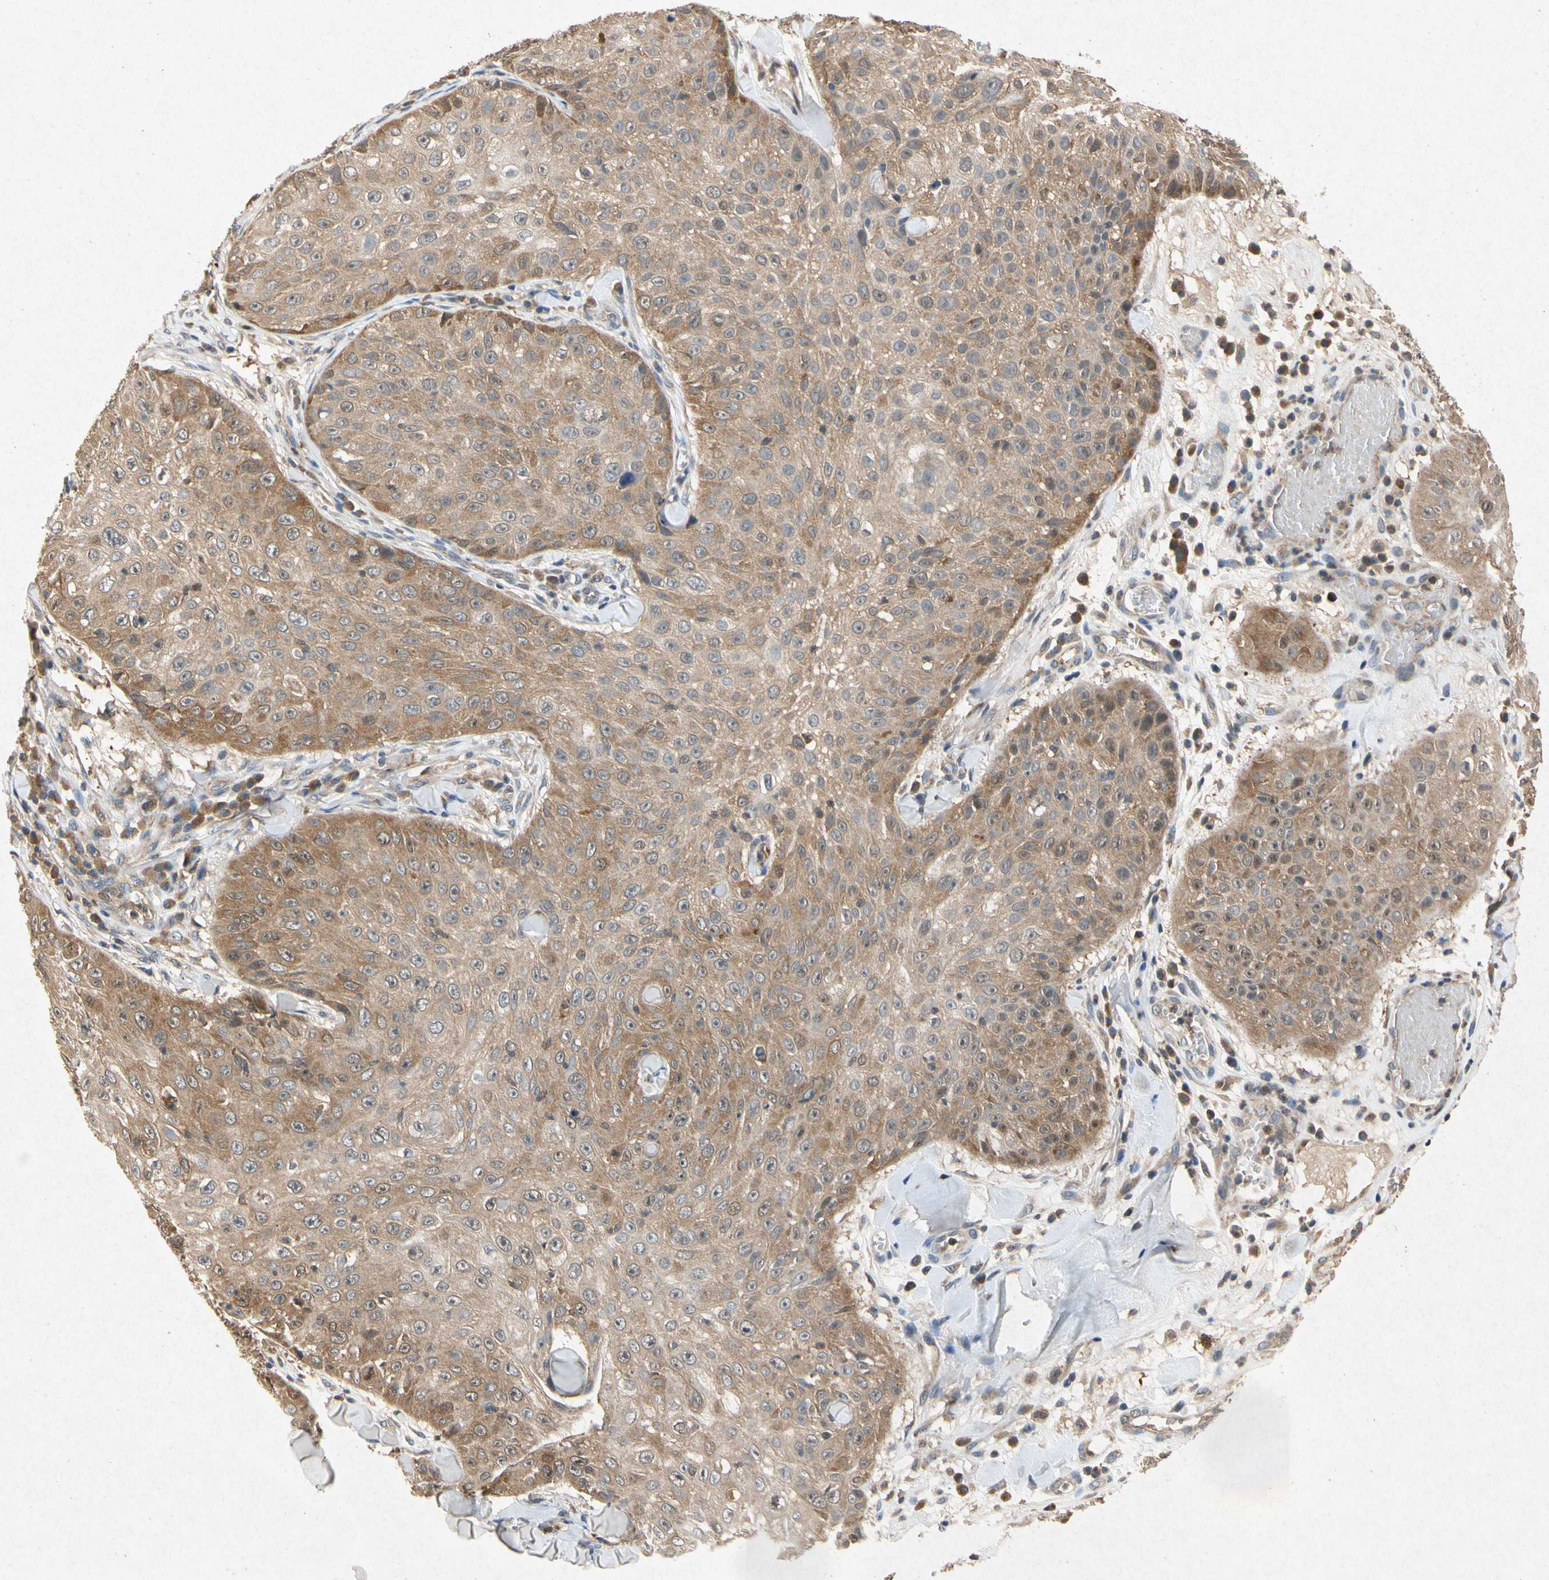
{"staining": {"intensity": "moderate", "quantity": ">75%", "location": "cytoplasmic/membranous"}, "tissue": "skin cancer", "cell_type": "Tumor cells", "image_type": "cancer", "snomed": [{"axis": "morphology", "description": "Squamous cell carcinoma, NOS"}, {"axis": "topography", "description": "Skin"}], "caption": "Moderate cytoplasmic/membranous expression for a protein is present in approximately >75% of tumor cells of skin squamous cell carcinoma using immunohistochemistry.", "gene": "RPS6KA1", "patient": {"sex": "male", "age": 86}}